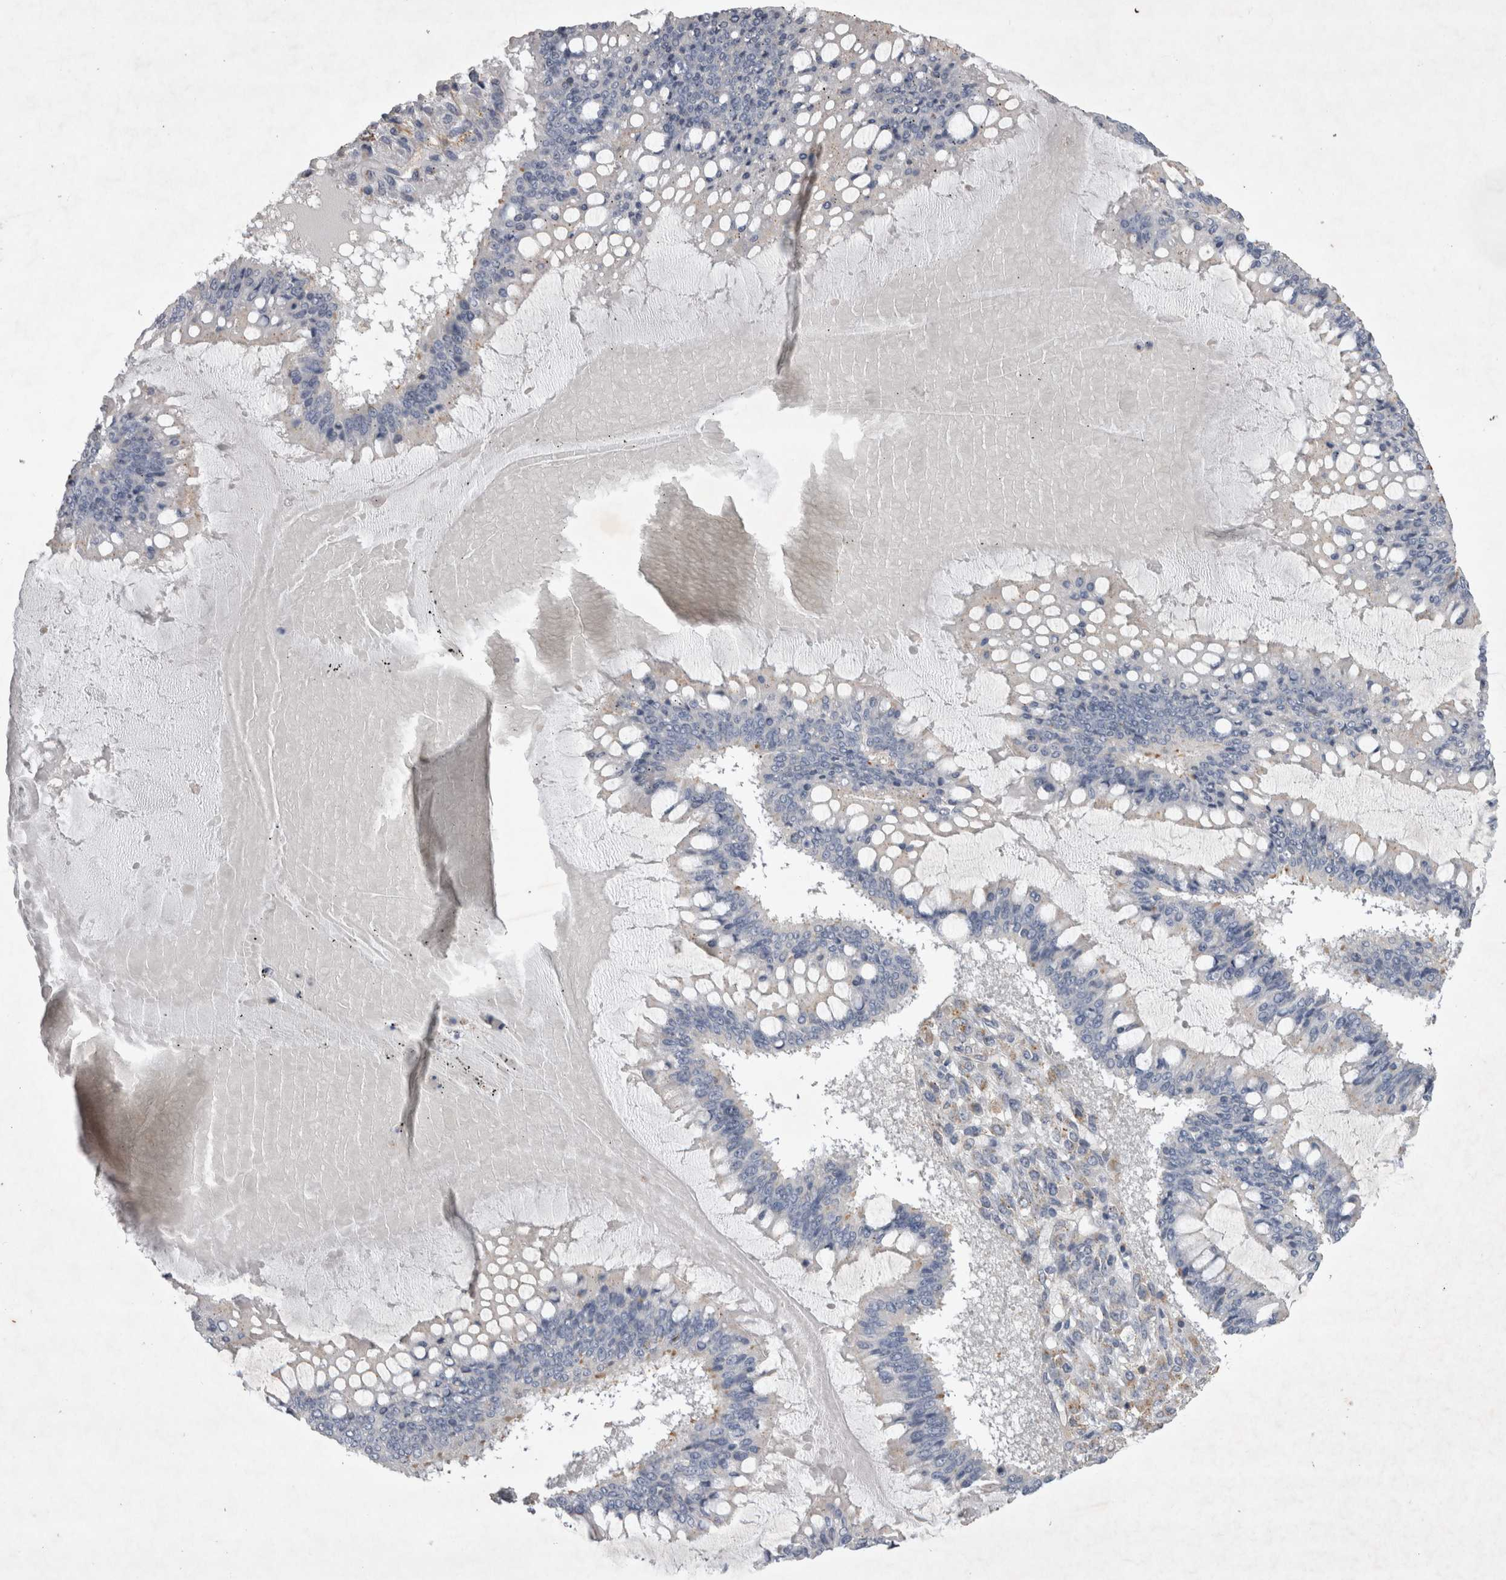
{"staining": {"intensity": "negative", "quantity": "none", "location": "none"}, "tissue": "ovarian cancer", "cell_type": "Tumor cells", "image_type": "cancer", "snomed": [{"axis": "morphology", "description": "Cystadenocarcinoma, mucinous, NOS"}, {"axis": "topography", "description": "Ovary"}], "caption": "Tumor cells are negative for brown protein staining in ovarian mucinous cystadenocarcinoma.", "gene": "STRADB", "patient": {"sex": "female", "age": 73}}